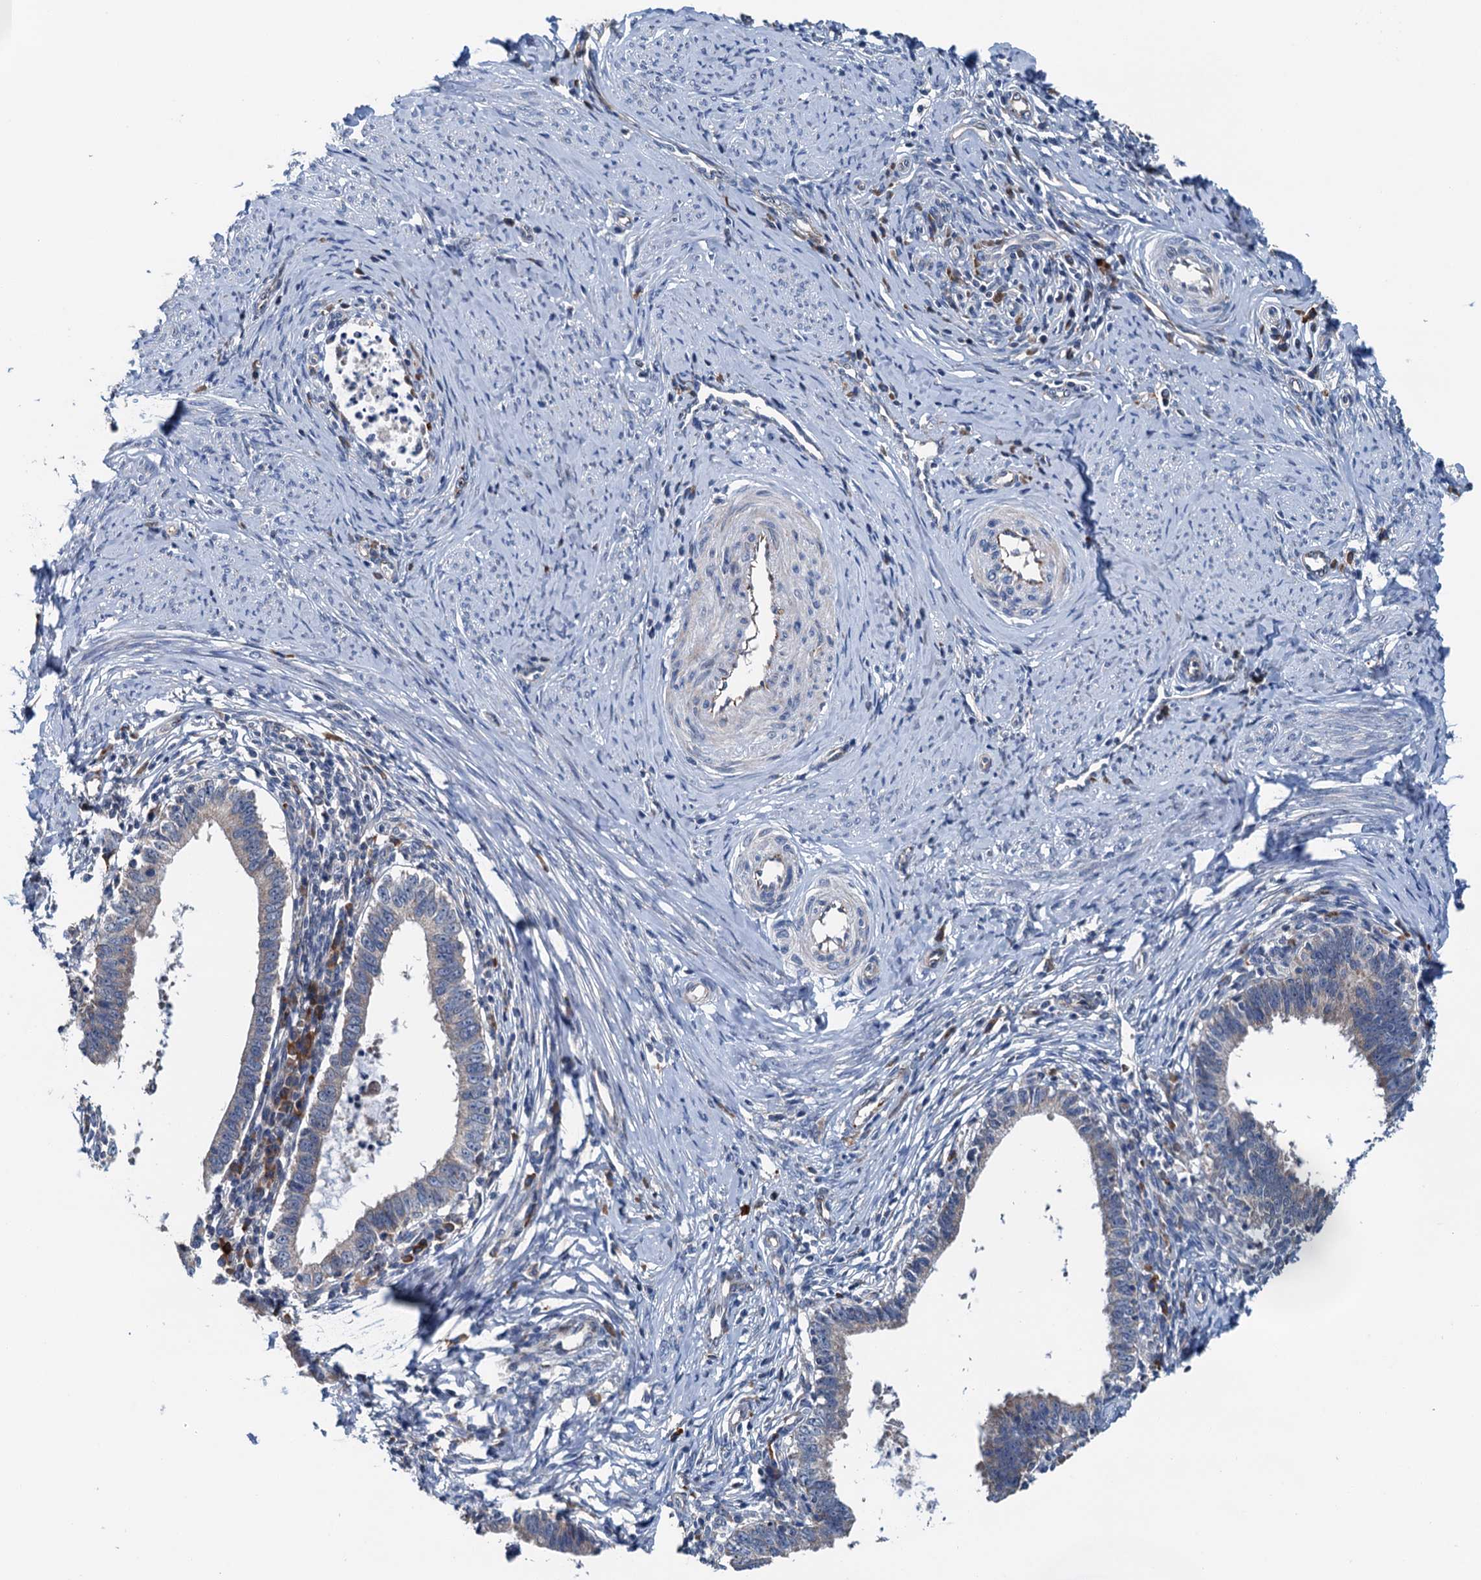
{"staining": {"intensity": "weak", "quantity": "<25%", "location": "cytoplasmic/membranous"}, "tissue": "cervical cancer", "cell_type": "Tumor cells", "image_type": "cancer", "snomed": [{"axis": "morphology", "description": "Adenocarcinoma, NOS"}, {"axis": "topography", "description": "Cervix"}], "caption": "Tumor cells are negative for brown protein staining in adenocarcinoma (cervical).", "gene": "ELAC1", "patient": {"sex": "female", "age": 36}}